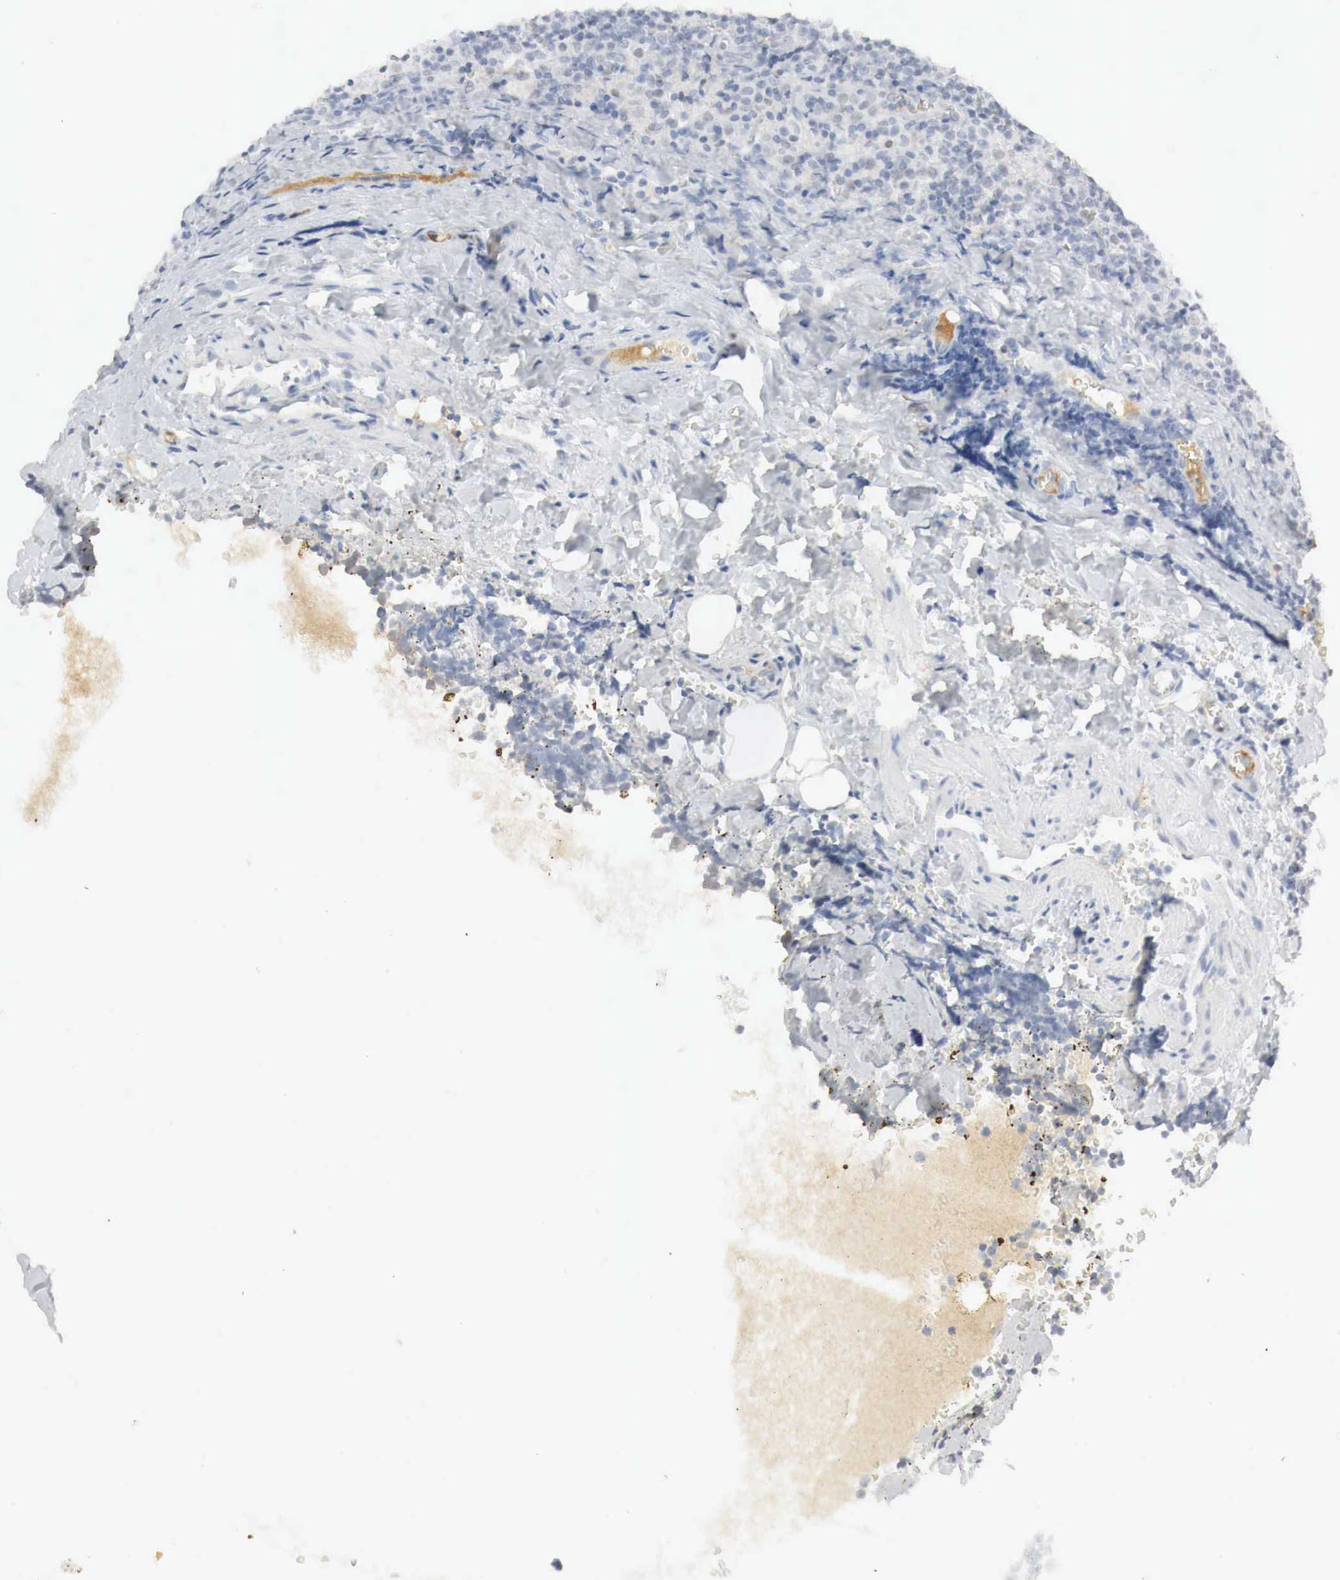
{"staining": {"intensity": "weak", "quantity": "<25%", "location": "cytoplasmic/membranous,nuclear"}, "tissue": "lymphoma", "cell_type": "Tumor cells", "image_type": "cancer", "snomed": [{"axis": "morphology", "description": "Malignant lymphoma, non-Hodgkin's type, Low grade"}, {"axis": "topography", "description": "Lymph node"}], "caption": "Immunohistochemical staining of human lymphoma reveals no significant staining in tumor cells.", "gene": "MYC", "patient": {"sex": "male", "age": 57}}